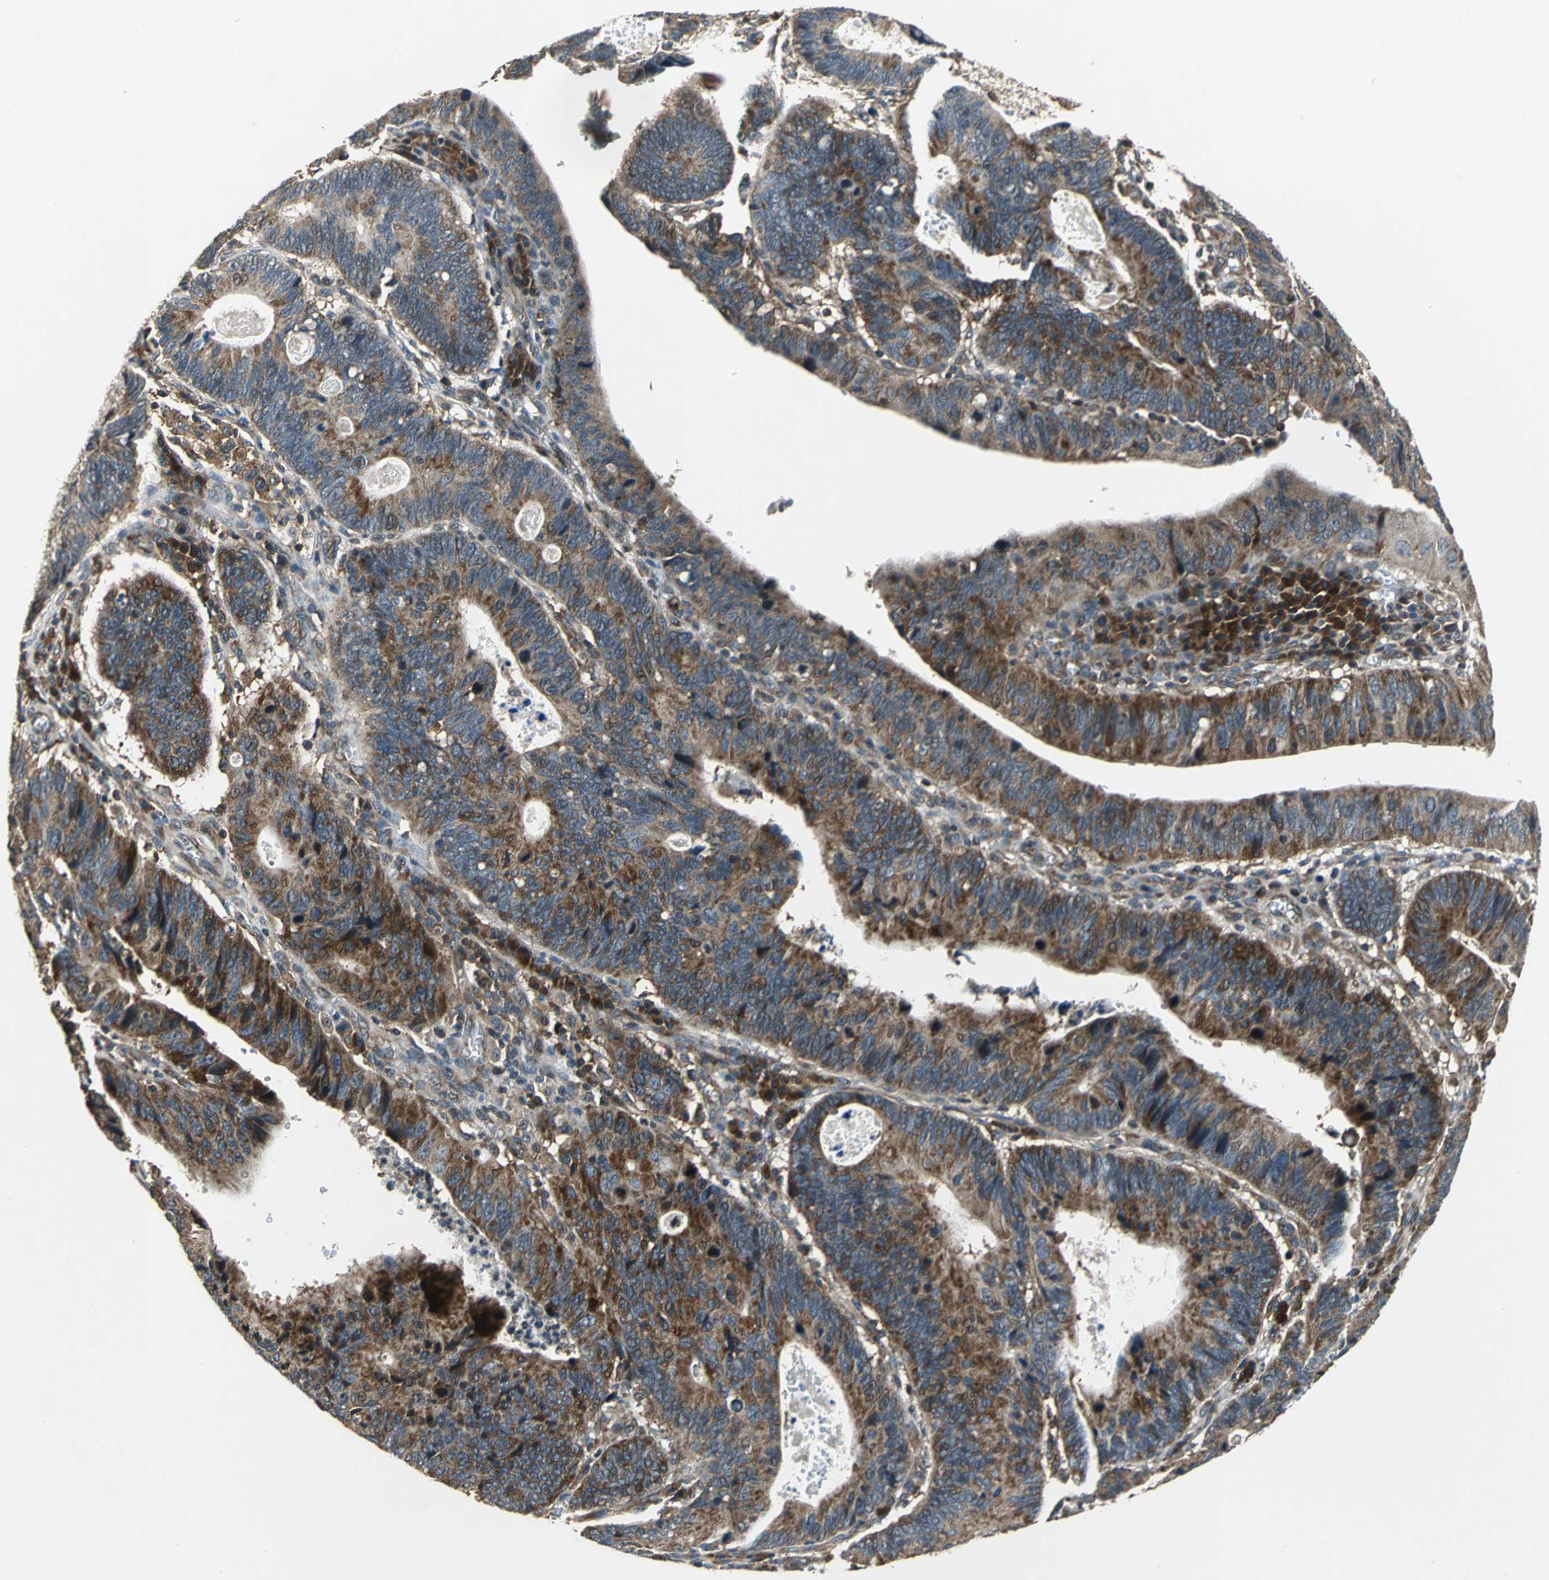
{"staining": {"intensity": "strong", "quantity": ">75%", "location": "cytoplasmic/membranous"}, "tissue": "stomach cancer", "cell_type": "Tumor cells", "image_type": "cancer", "snomed": [{"axis": "morphology", "description": "Adenocarcinoma, NOS"}, {"axis": "topography", "description": "Stomach"}], "caption": "A micrograph of stomach adenocarcinoma stained for a protein exhibits strong cytoplasmic/membranous brown staining in tumor cells.", "gene": "EIF2B2", "patient": {"sex": "male", "age": 59}}